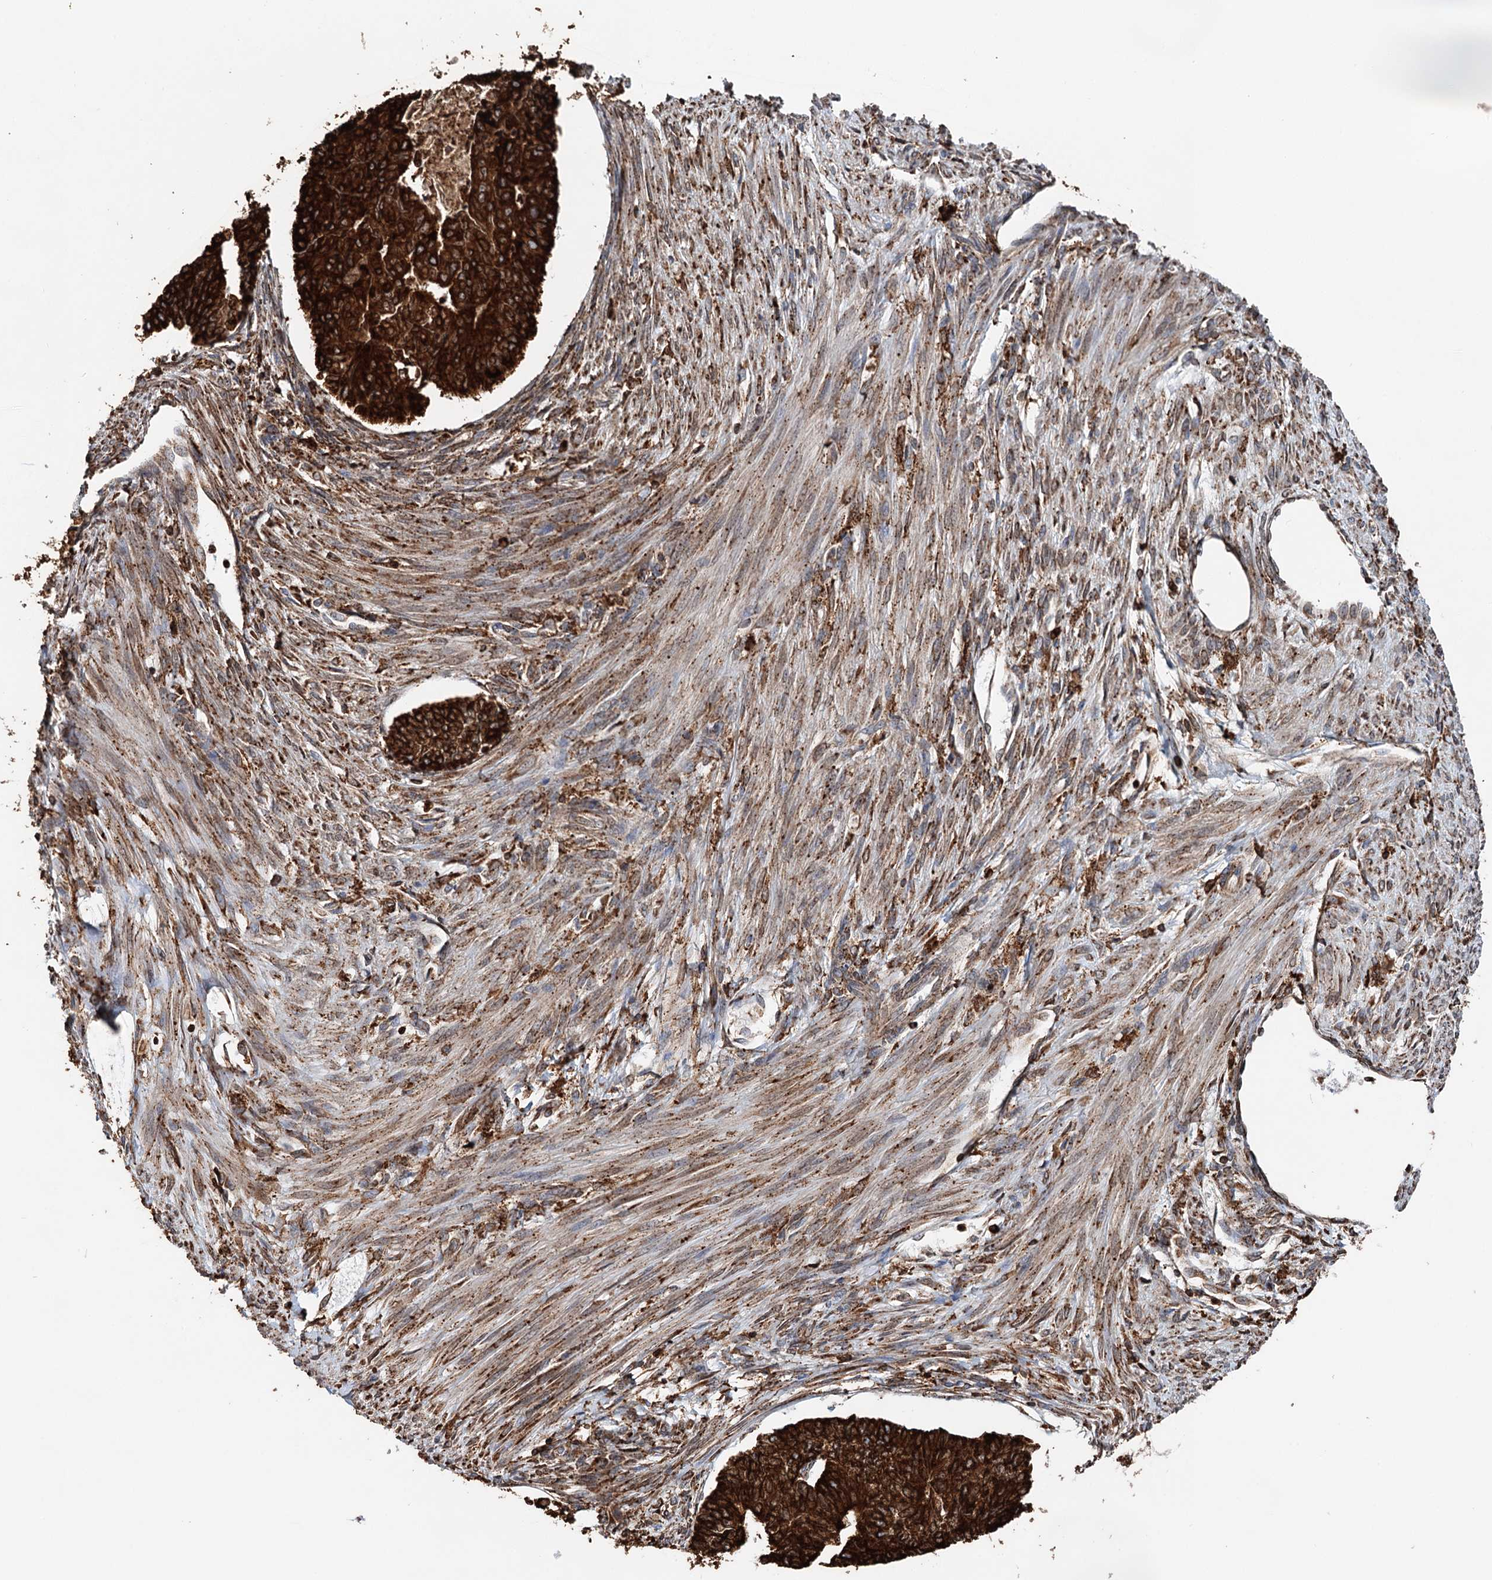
{"staining": {"intensity": "strong", "quantity": ">75%", "location": "cytoplasmic/membranous"}, "tissue": "endometrial cancer", "cell_type": "Tumor cells", "image_type": "cancer", "snomed": [{"axis": "morphology", "description": "Adenocarcinoma, NOS"}, {"axis": "topography", "description": "Endometrium"}], "caption": "Protein staining of endometrial adenocarcinoma tissue demonstrates strong cytoplasmic/membranous expression in about >75% of tumor cells.", "gene": "ERP29", "patient": {"sex": "female", "age": 32}}